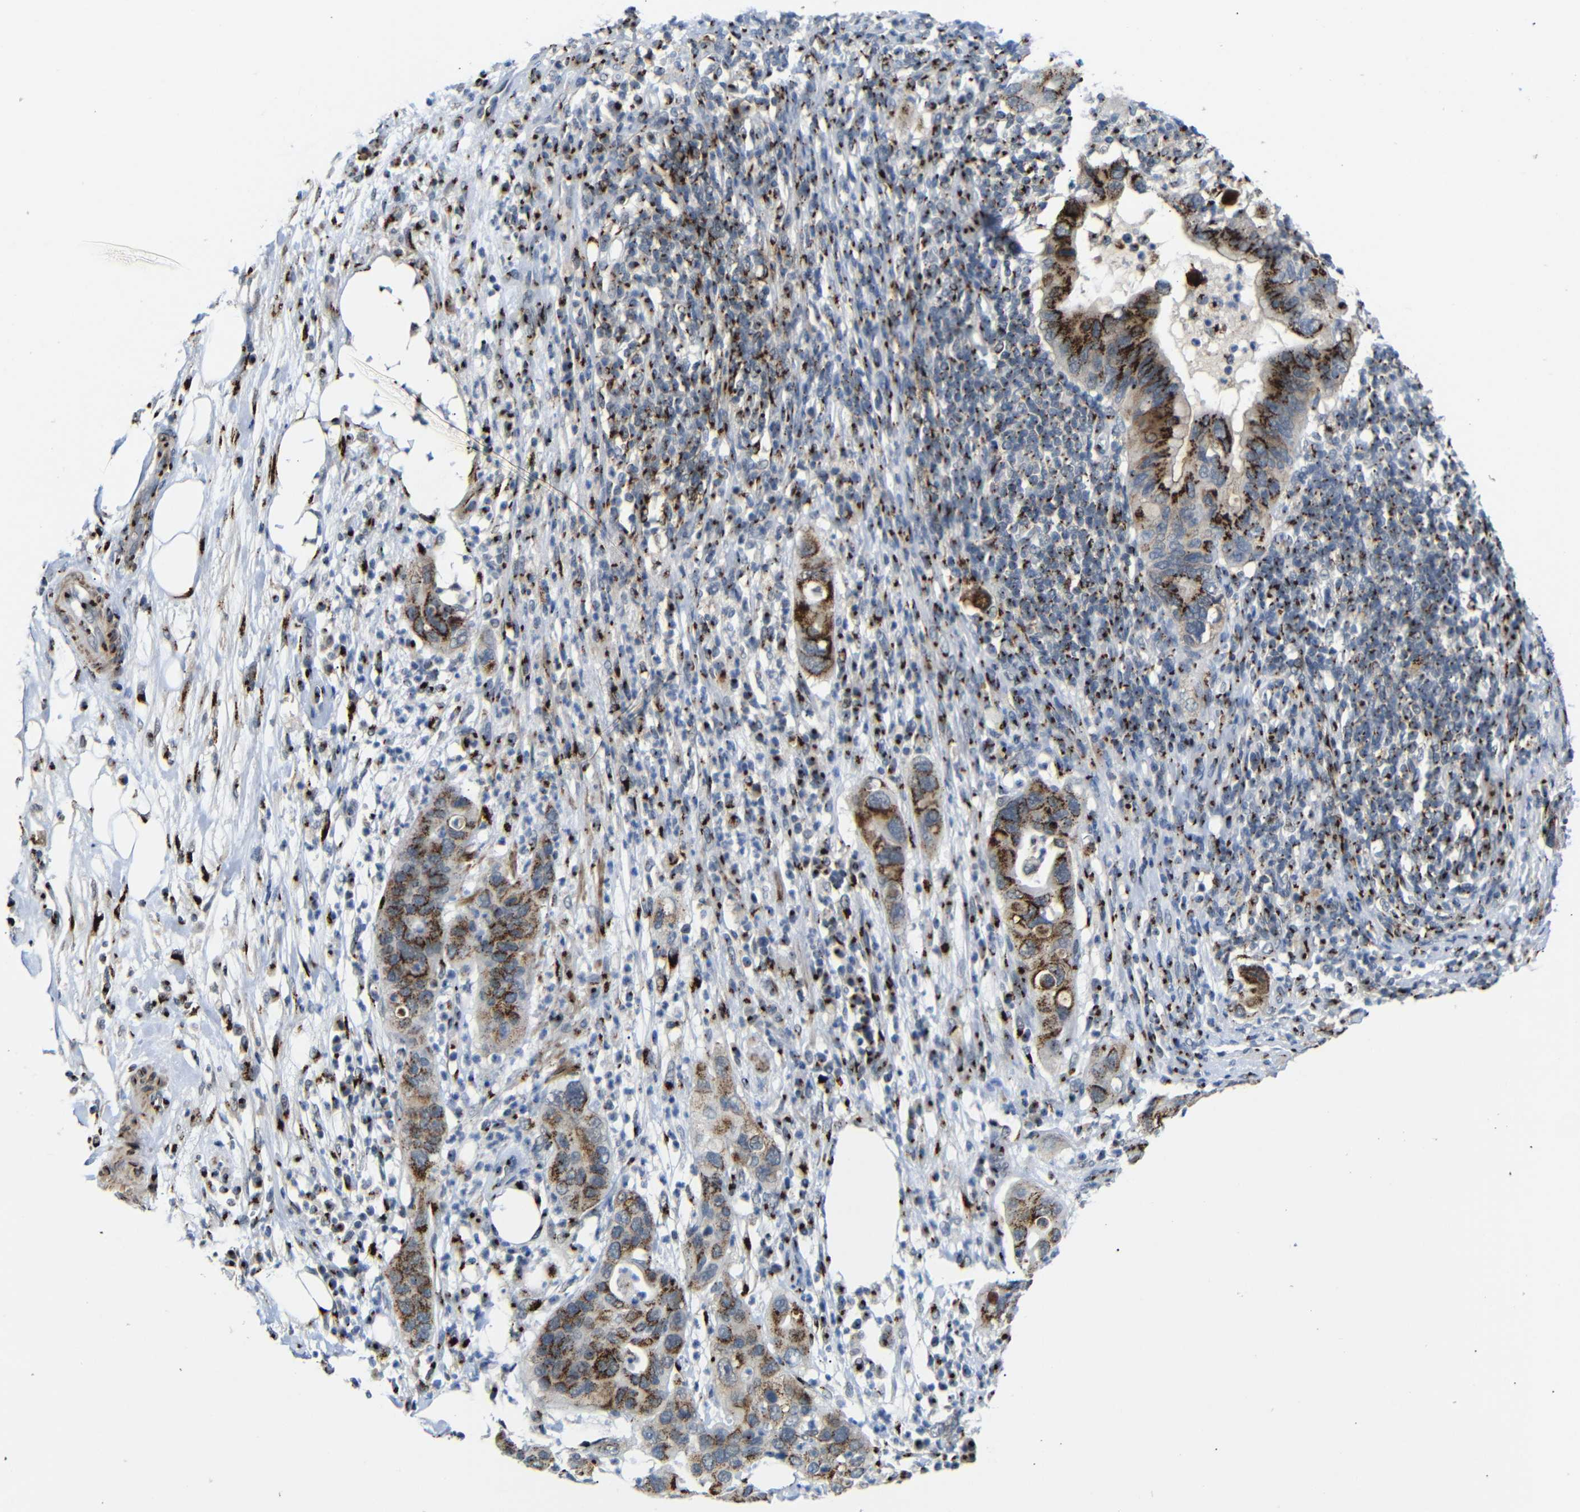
{"staining": {"intensity": "strong", "quantity": ">75%", "location": "cytoplasmic/membranous"}, "tissue": "pancreatic cancer", "cell_type": "Tumor cells", "image_type": "cancer", "snomed": [{"axis": "morphology", "description": "Adenocarcinoma, NOS"}, {"axis": "topography", "description": "Pancreas"}], "caption": "A photomicrograph of adenocarcinoma (pancreatic) stained for a protein exhibits strong cytoplasmic/membranous brown staining in tumor cells. (DAB IHC with brightfield microscopy, high magnification).", "gene": "TGOLN2", "patient": {"sex": "female", "age": 71}}